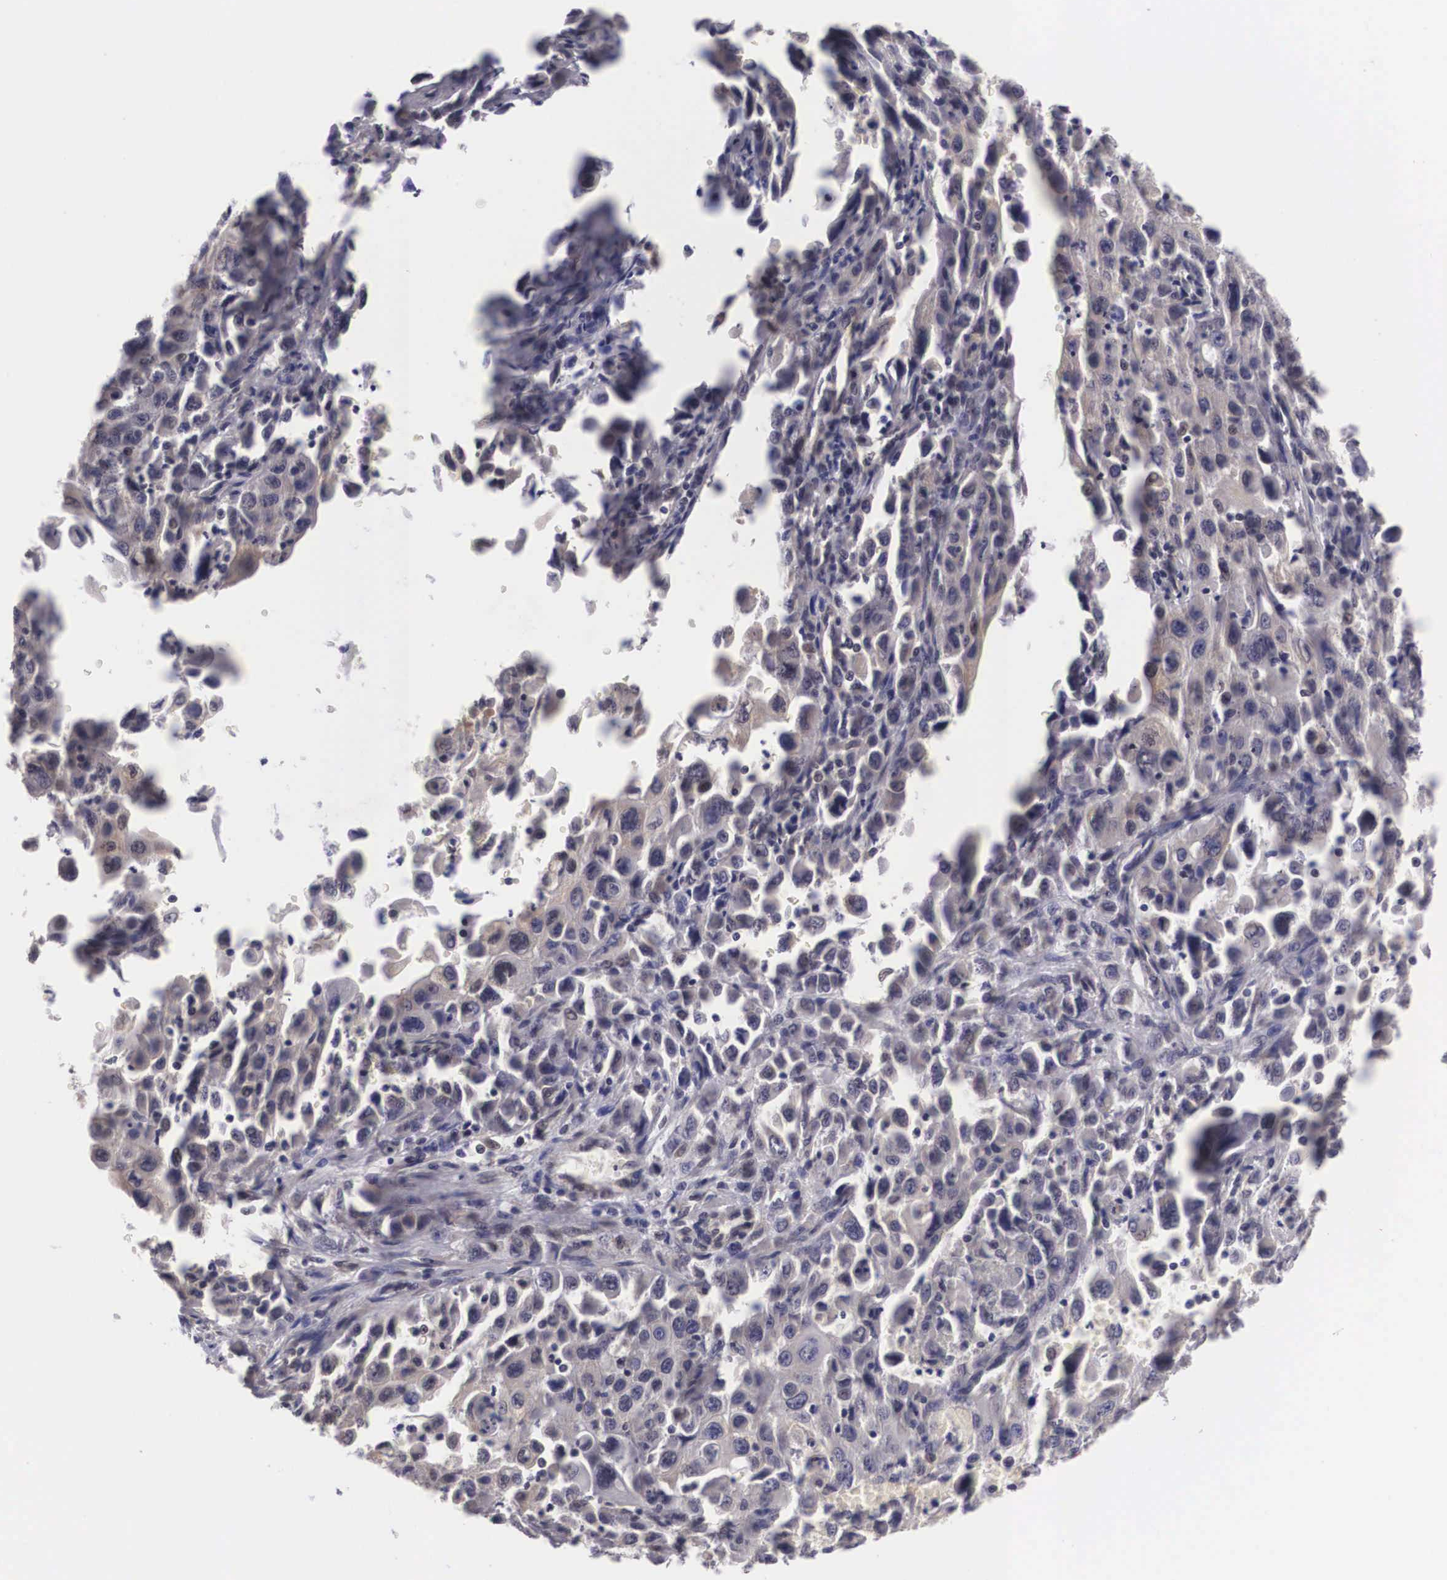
{"staining": {"intensity": "negative", "quantity": "none", "location": "none"}, "tissue": "pancreatic cancer", "cell_type": "Tumor cells", "image_type": "cancer", "snomed": [{"axis": "morphology", "description": "Adenocarcinoma, NOS"}, {"axis": "topography", "description": "Pancreas"}], "caption": "High magnification brightfield microscopy of adenocarcinoma (pancreatic) stained with DAB (brown) and counterstained with hematoxylin (blue): tumor cells show no significant expression. (Immunohistochemistry (ihc), brightfield microscopy, high magnification).", "gene": "OTX2", "patient": {"sex": "male", "age": 70}}